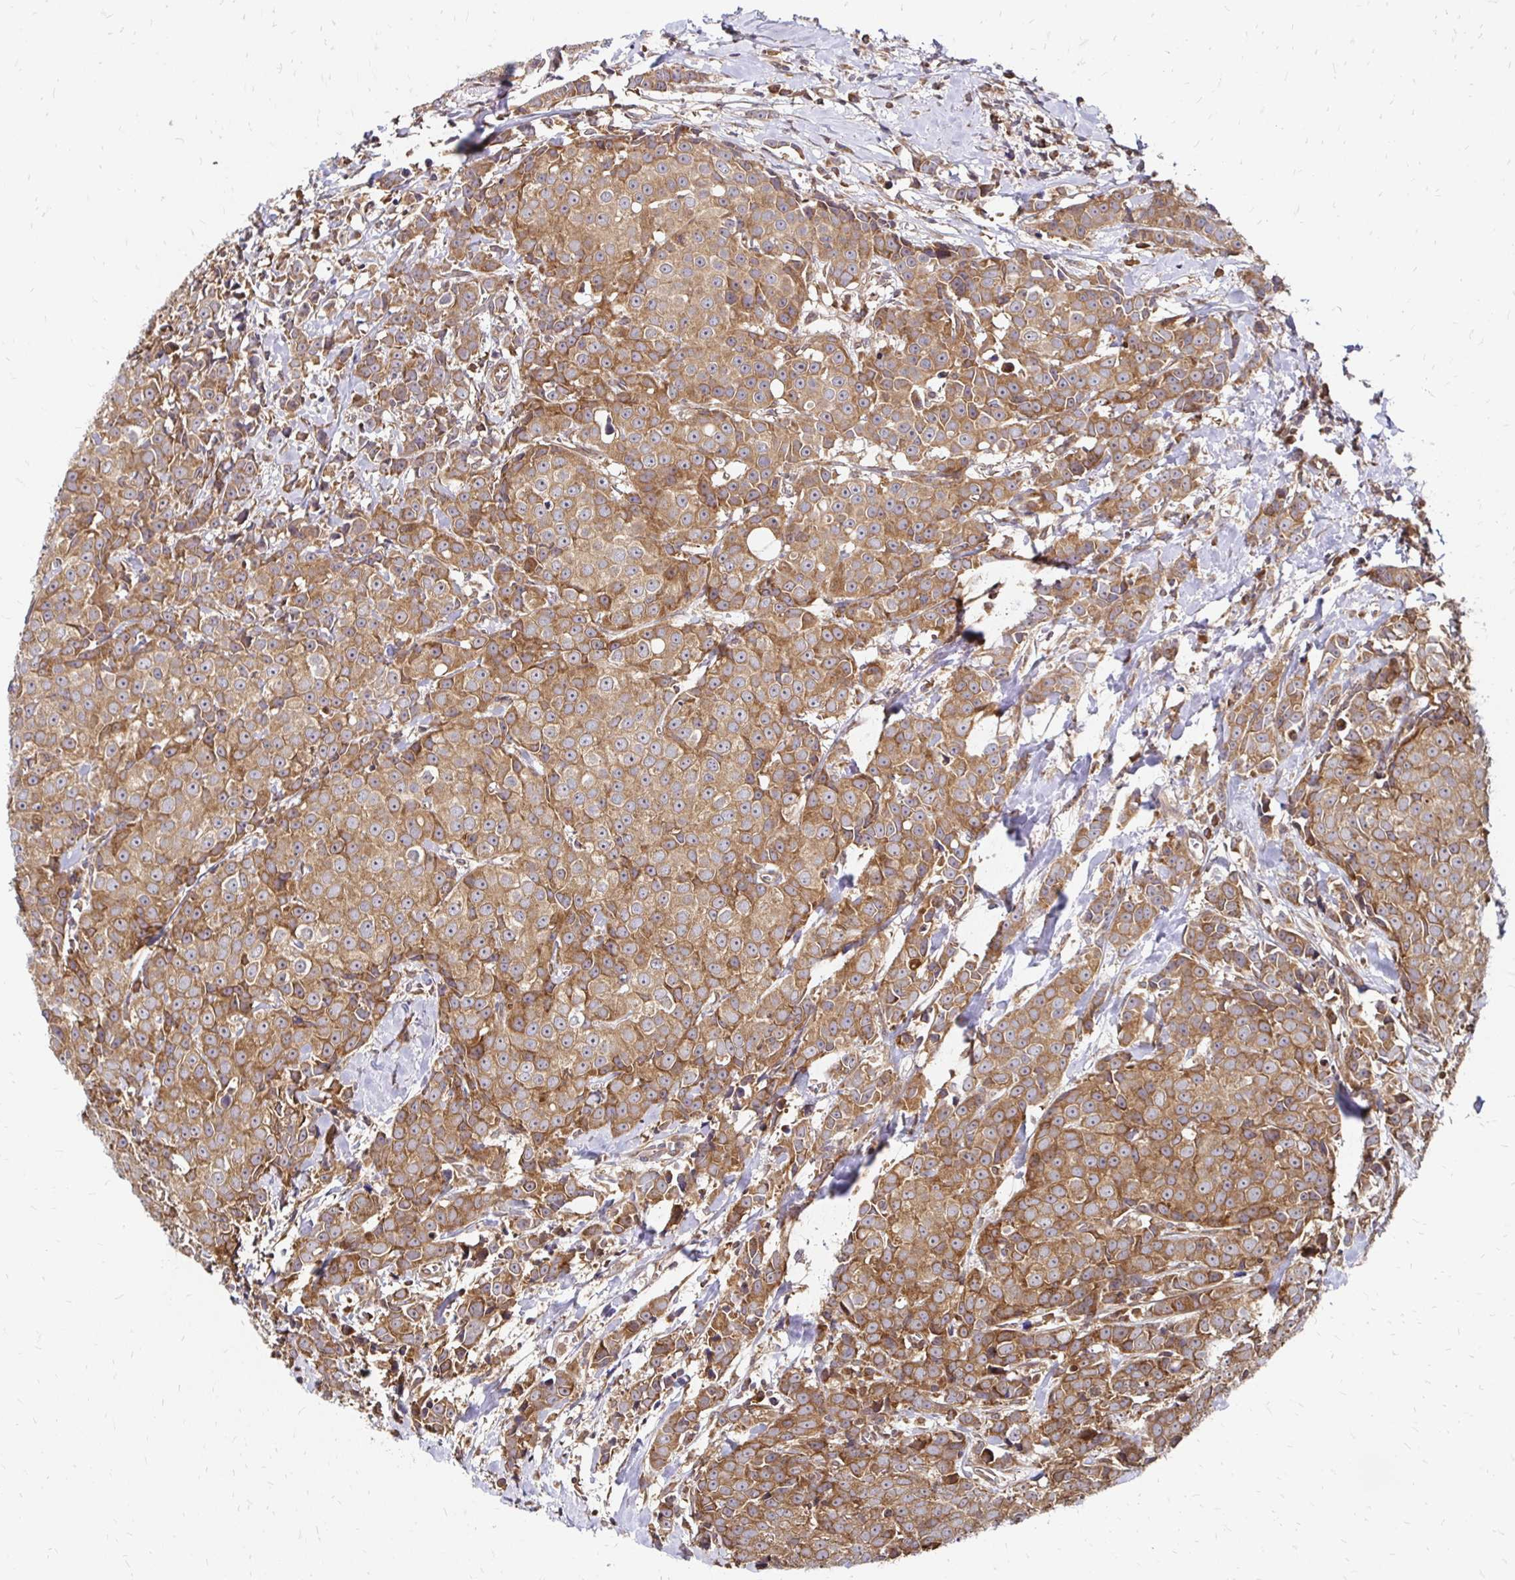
{"staining": {"intensity": "moderate", "quantity": ">75%", "location": "cytoplasmic/membranous"}, "tissue": "breast cancer", "cell_type": "Tumor cells", "image_type": "cancer", "snomed": [{"axis": "morphology", "description": "Duct carcinoma"}, {"axis": "topography", "description": "Breast"}], "caption": "Immunohistochemical staining of breast intraductal carcinoma exhibits medium levels of moderate cytoplasmic/membranous protein positivity in about >75% of tumor cells. Nuclei are stained in blue.", "gene": "ZW10", "patient": {"sex": "female", "age": 80}}